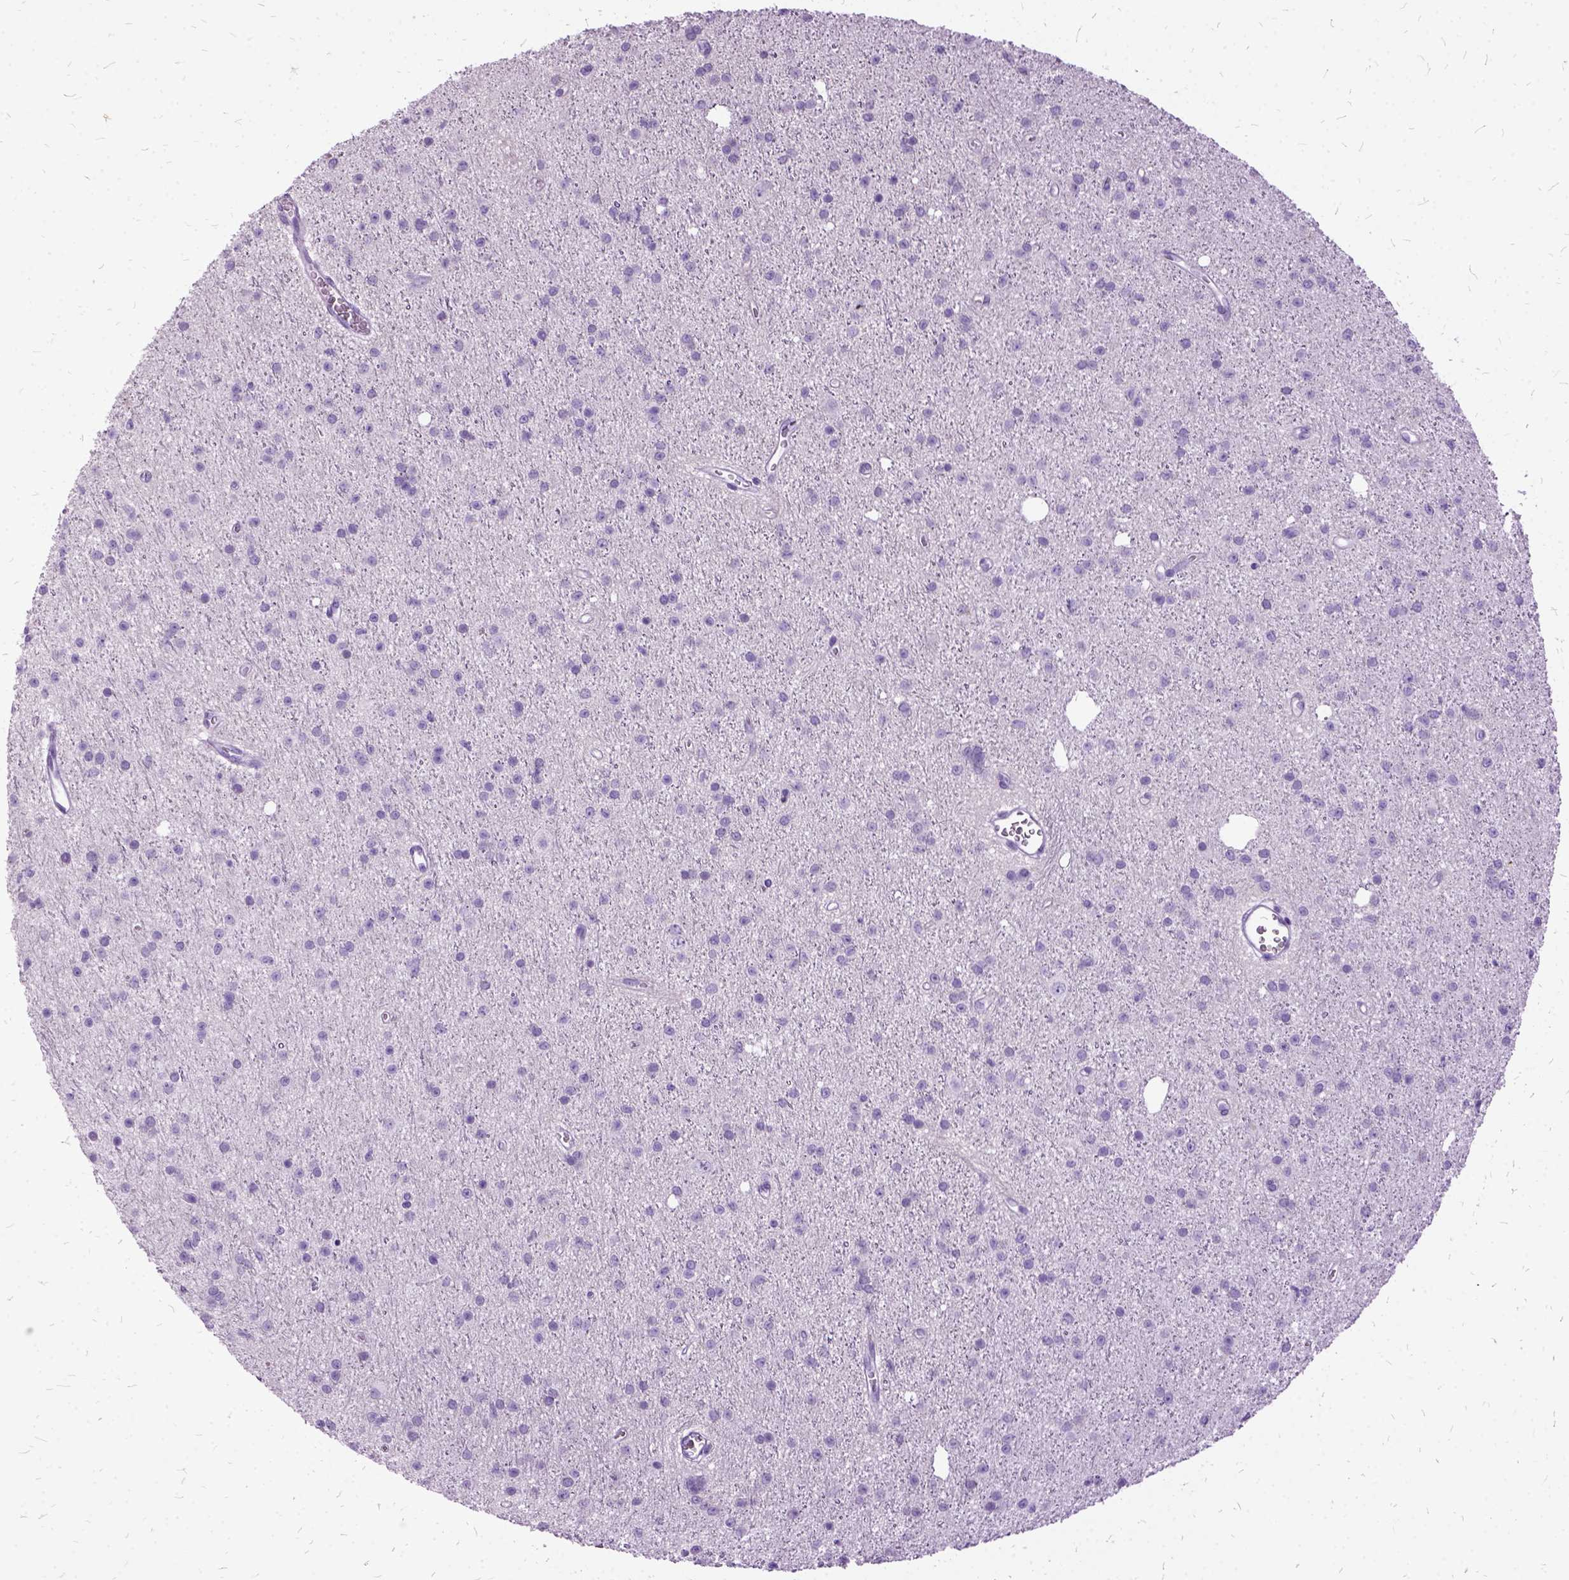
{"staining": {"intensity": "negative", "quantity": "none", "location": "none"}, "tissue": "glioma", "cell_type": "Tumor cells", "image_type": "cancer", "snomed": [{"axis": "morphology", "description": "Glioma, malignant, Low grade"}, {"axis": "topography", "description": "Brain"}], "caption": "DAB (3,3'-diaminobenzidine) immunohistochemical staining of malignant low-grade glioma demonstrates no significant positivity in tumor cells.", "gene": "MME", "patient": {"sex": "male", "age": 27}}